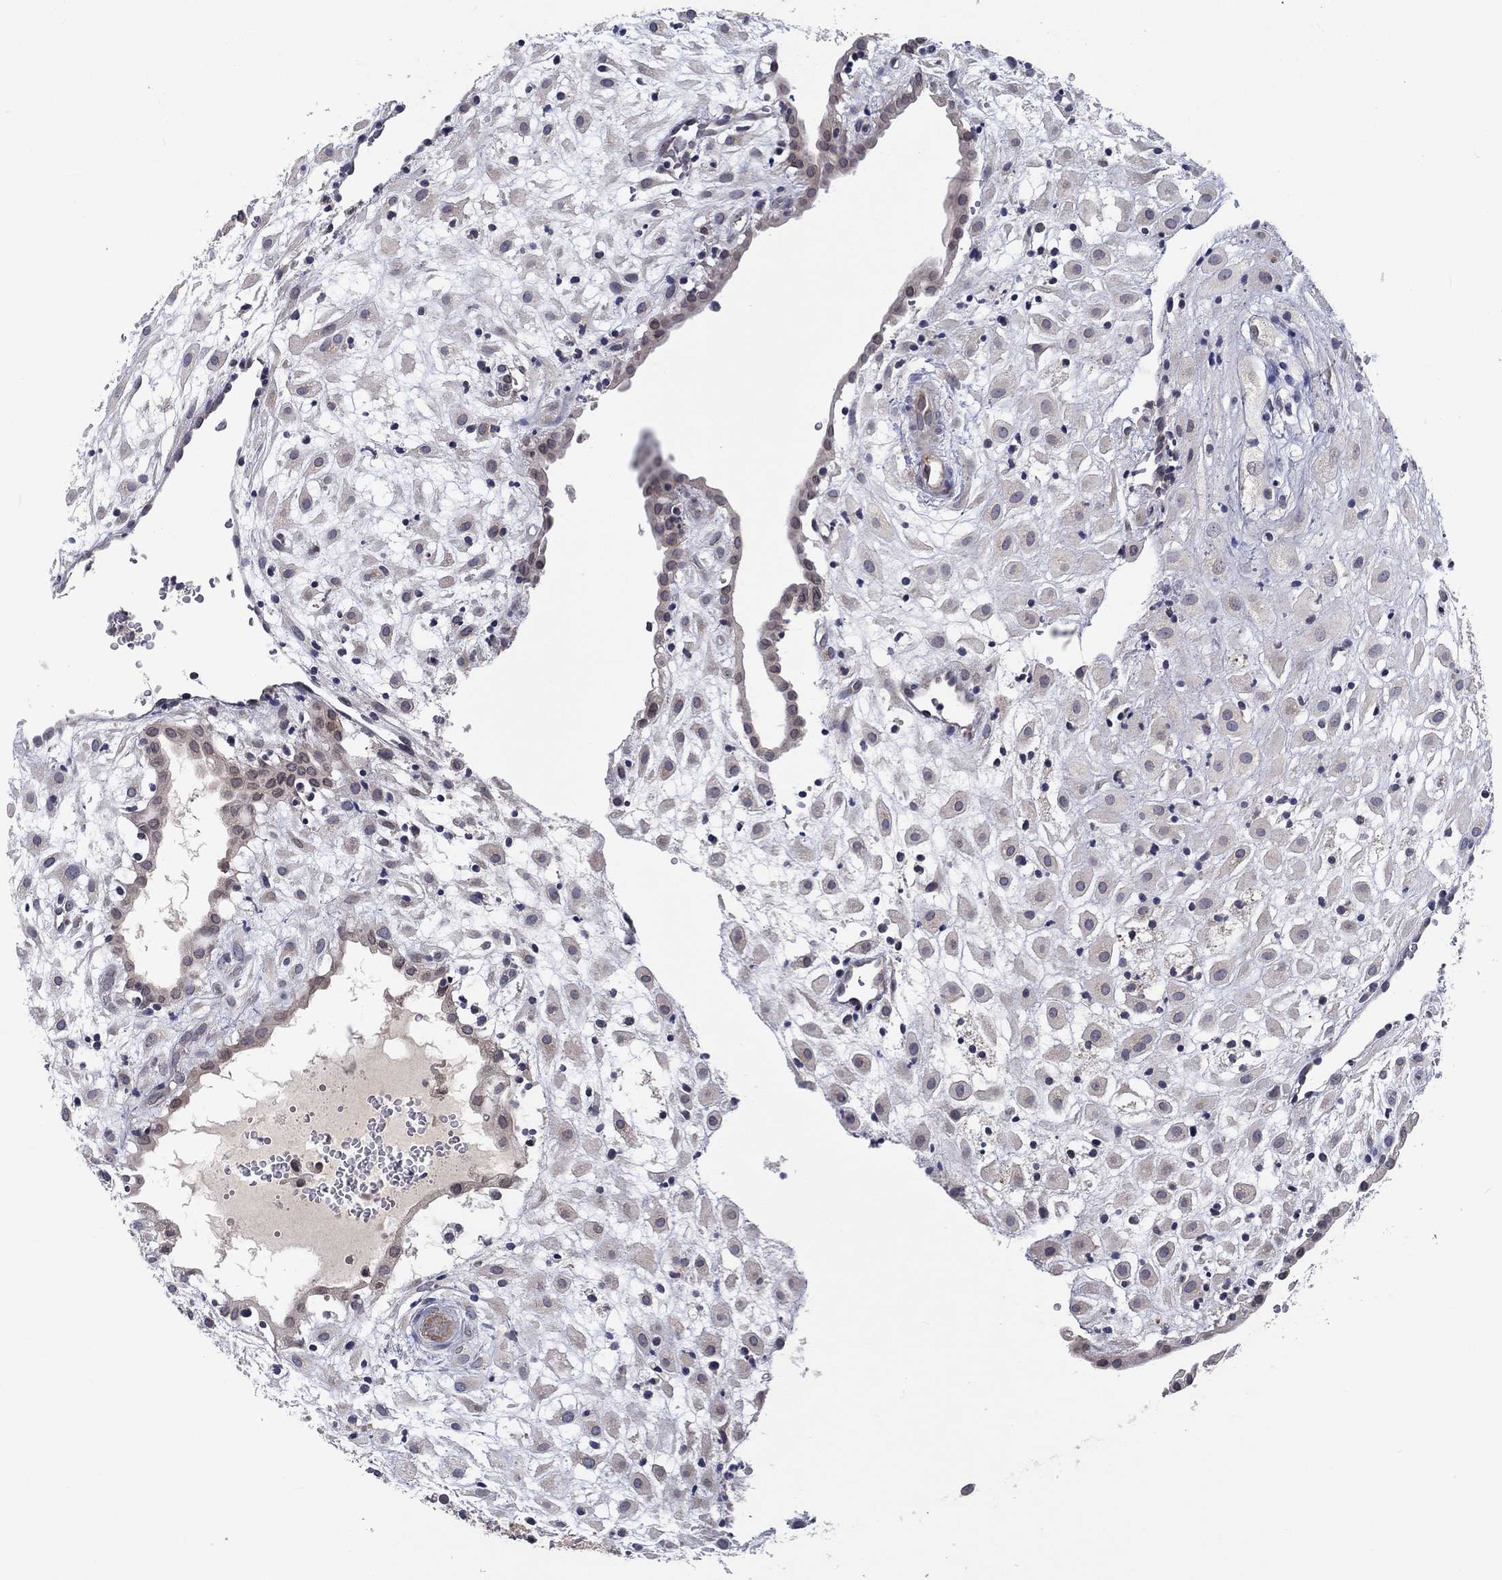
{"staining": {"intensity": "negative", "quantity": "none", "location": "none"}, "tissue": "placenta", "cell_type": "Decidual cells", "image_type": "normal", "snomed": [{"axis": "morphology", "description": "Normal tissue, NOS"}, {"axis": "topography", "description": "Placenta"}], "caption": "High power microscopy image of an immunohistochemistry micrograph of unremarkable placenta, revealing no significant staining in decidual cells.", "gene": "CETN3", "patient": {"sex": "female", "age": 24}}